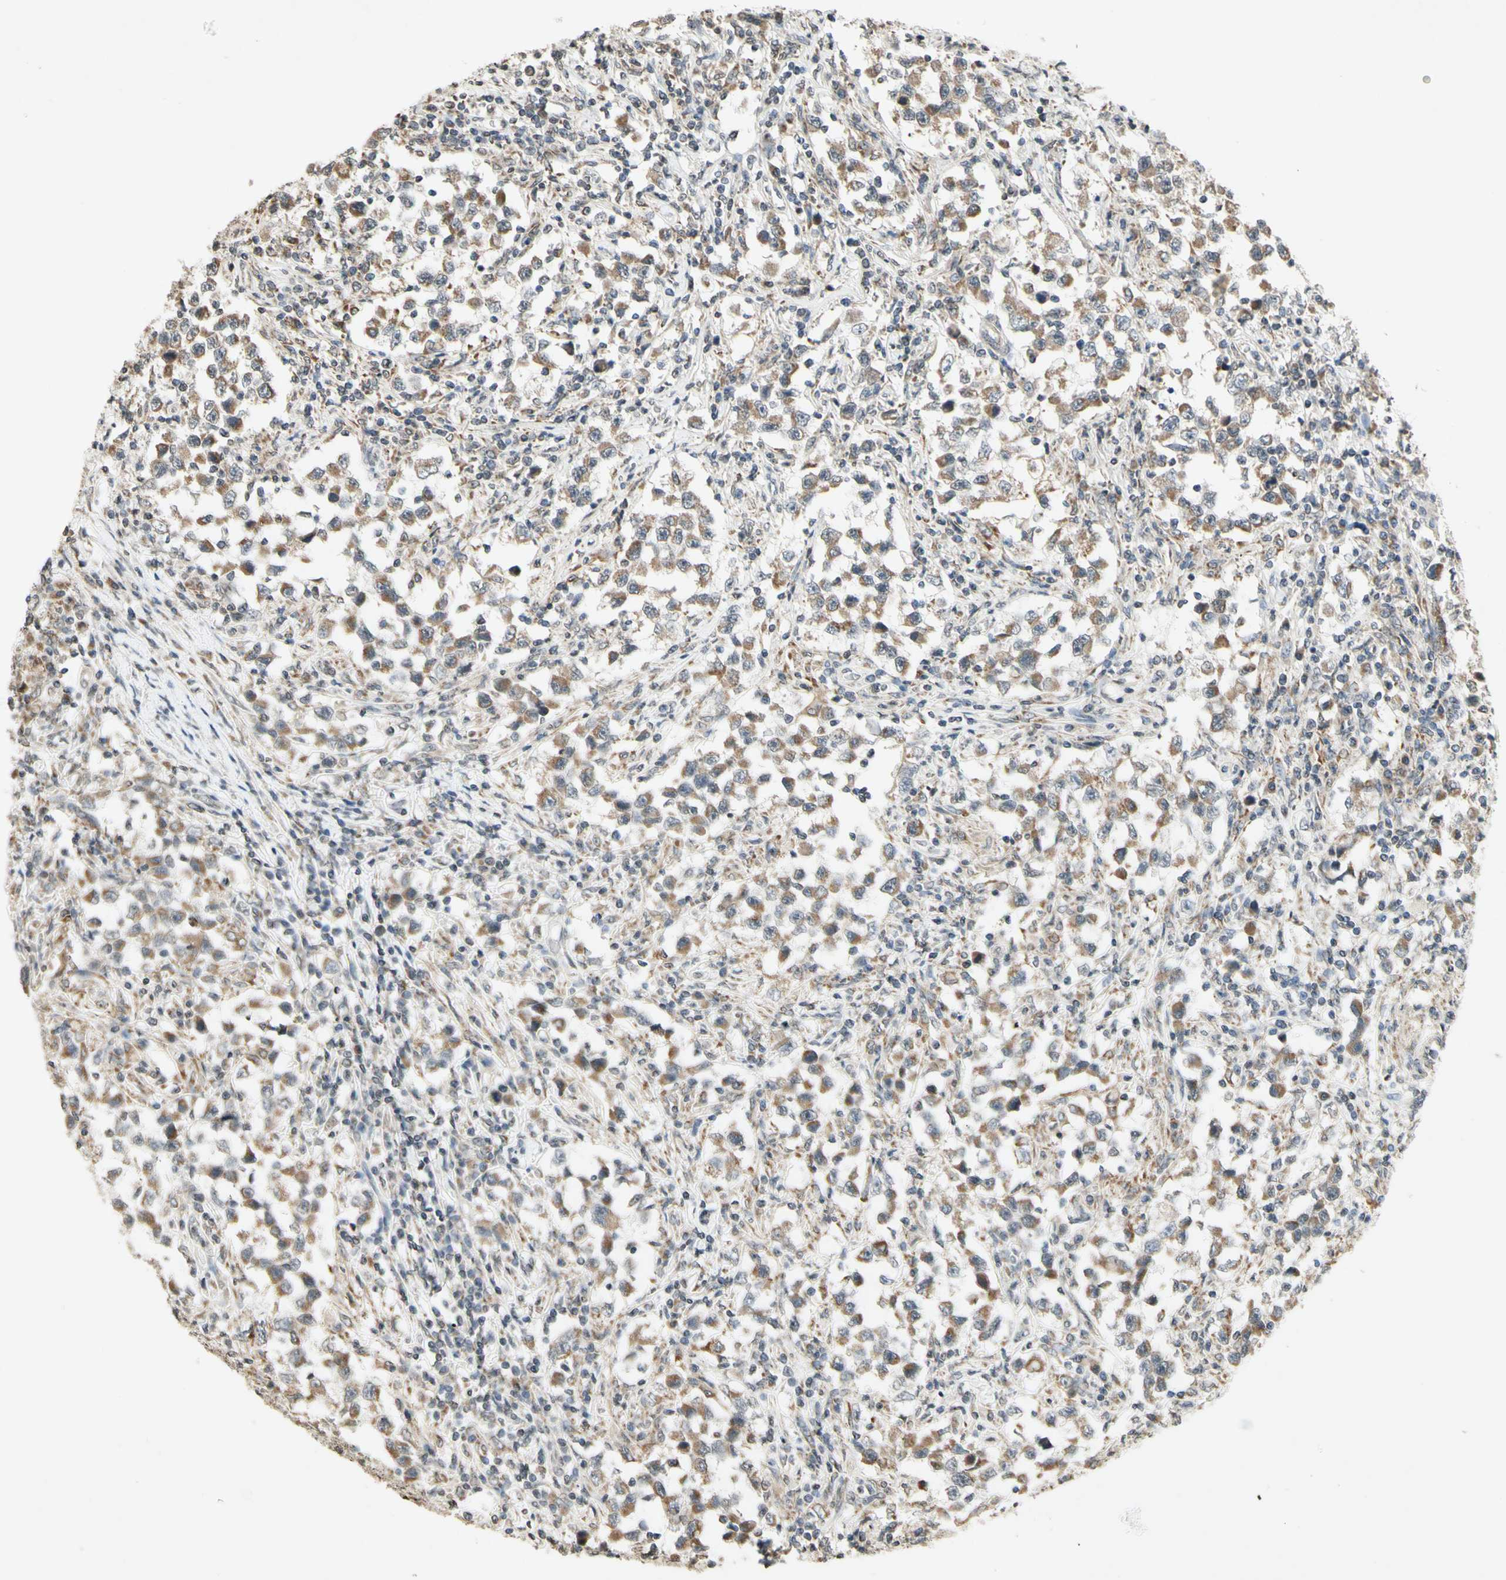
{"staining": {"intensity": "moderate", "quantity": ">75%", "location": "cytoplasmic/membranous"}, "tissue": "testis cancer", "cell_type": "Tumor cells", "image_type": "cancer", "snomed": [{"axis": "morphology", "description": "Carcinoma, Embryonal, NOS"}, {"axis": "topography", "description": "Testis"}], "caption": "A micrograph showing moderate cytoplasmic/membranous positivity in approximately >75% of tumor cells in testis cancer, as visualized by brown immunohistochemical staining.", "gene": "CCNI", "patient": {"sex": "male", "age": 21}}